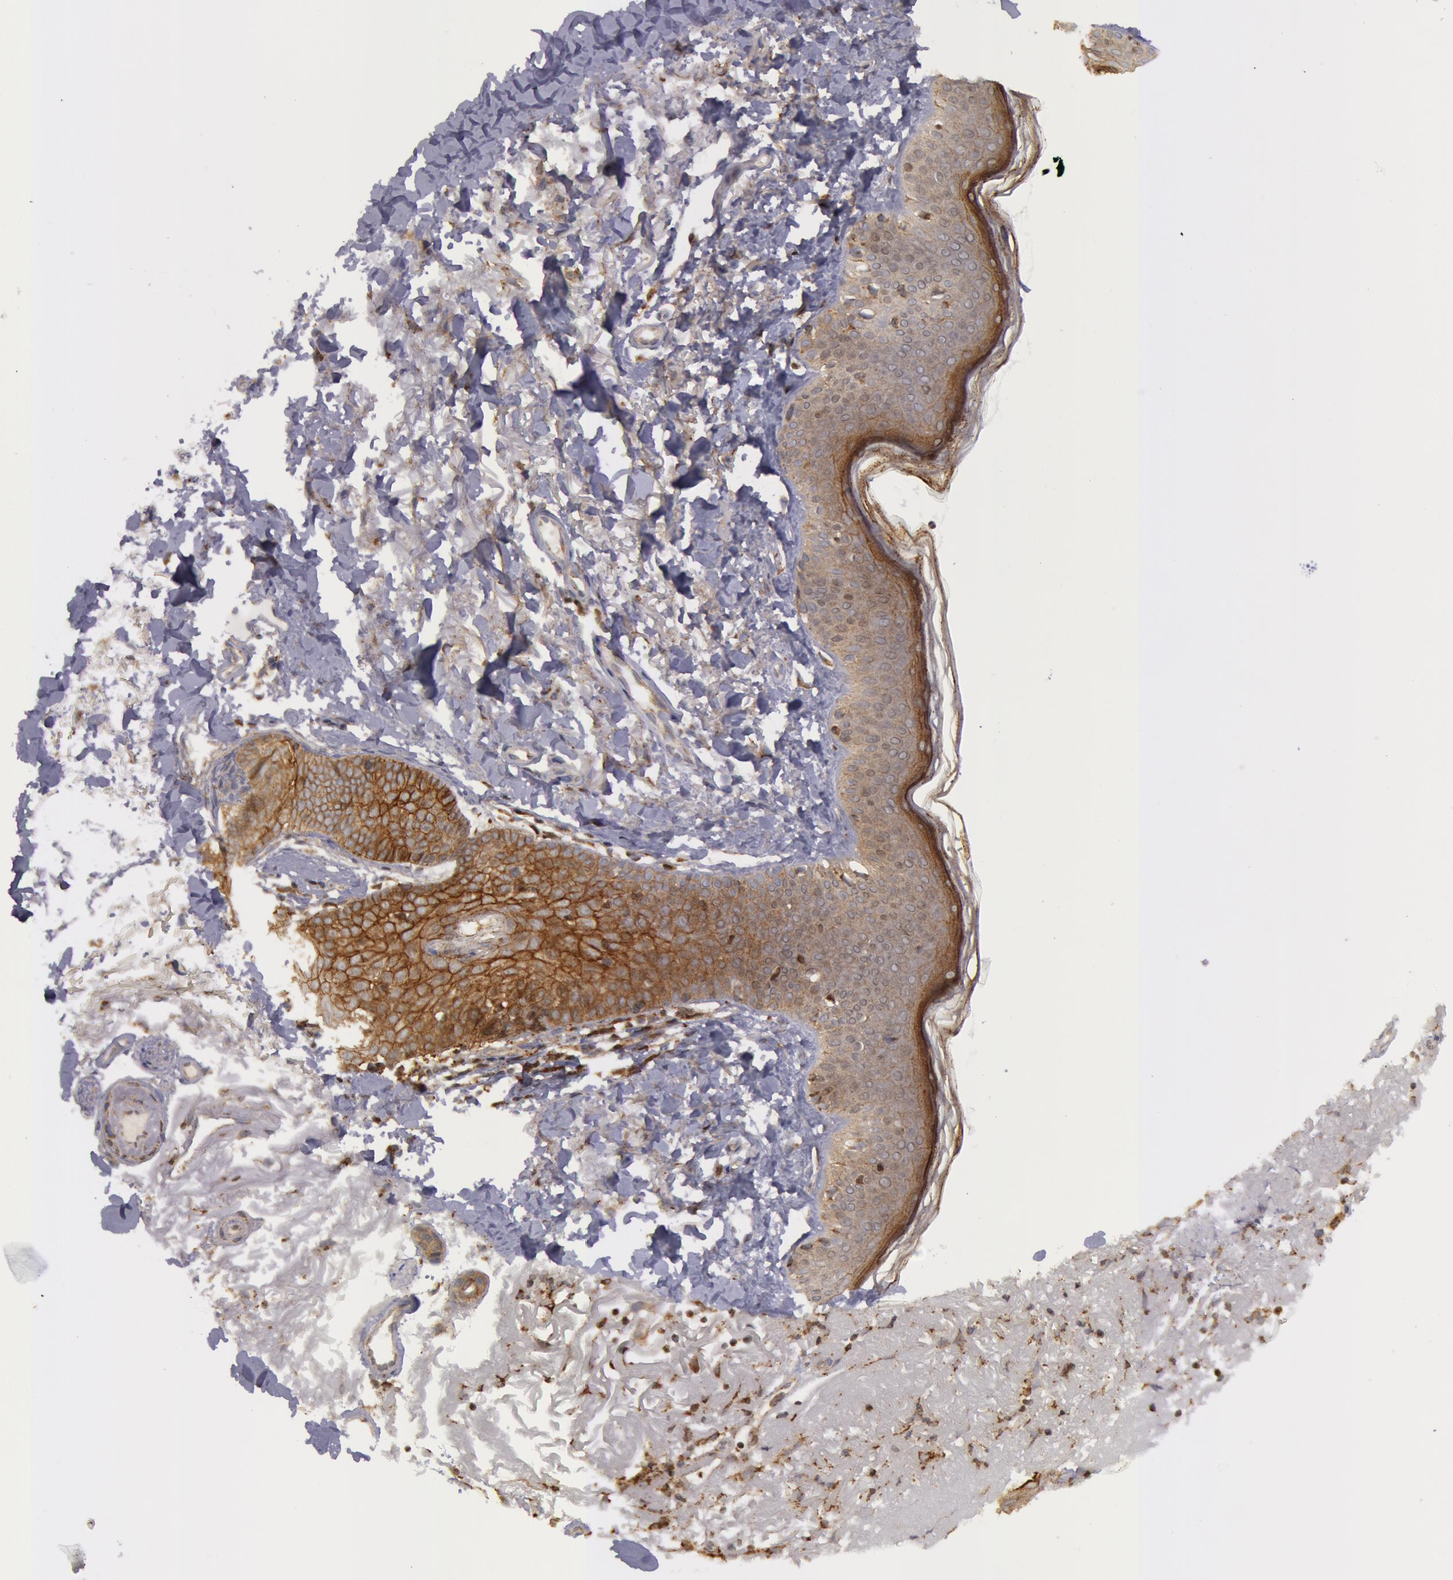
{"staining": {"intensity": "moderate", "quantity": ">75%", "location": "cytoplasmic/membranous"}, "tissue": "skin", "cell_type": "Fibroblasts", "image_type": "normal", "snomed": [{"axis": "morphology", "description": "Normal tissue, NOS"}, {"axis": "morphology", "description": "Neoplasm, benign, NOS"}, {"axis": "topography", "description": "Skin"}], "caption": "IHC micrograph of unremarkable human skin stained for a protein (brown), which exhibits medium levels of moderate cytoplasmic/membranous staining in about >75% of fibroblasts.", "gene": "ERBB2", "patient": {"sex": "female", "age": 53}}